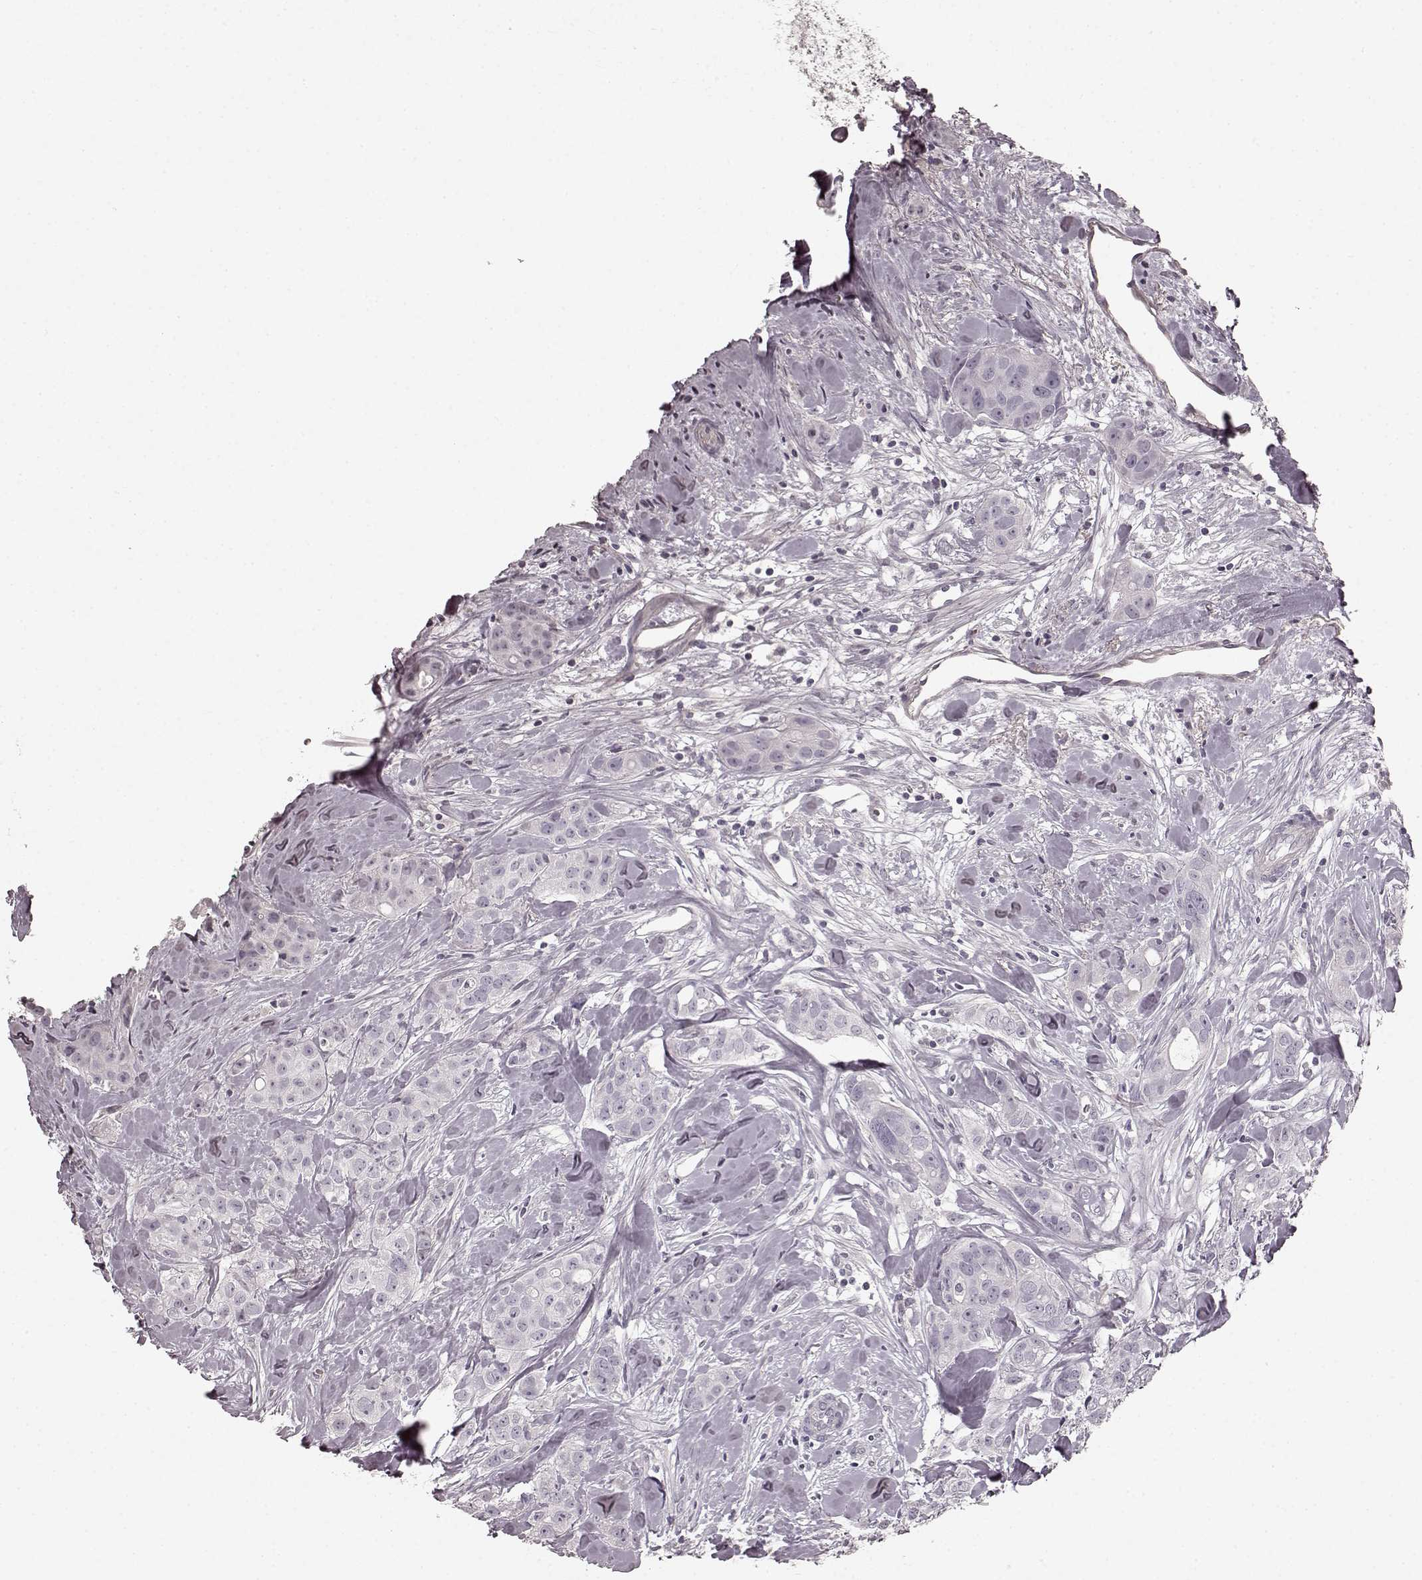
{"staining": {"intensity": "negative", "quantity": "none", "location": "none"}, "tissue": "breast cancer", "cell_type": "Tumor cells", "image_type": "cancer", "snomed": [{"axis": "morphology", "description": "Duct carcinoma"}, {"axis": "topography", "description": "Breast"}], "caption": "High power microscopy image of an immunohistochemistry (IHC) photomicrograph of breast cancer (invasive ductal carcinoma), revealing no significant positivity in tumor cells.", "gene": "PRKCE", "patient": {"sex": "female", "age": 43}}